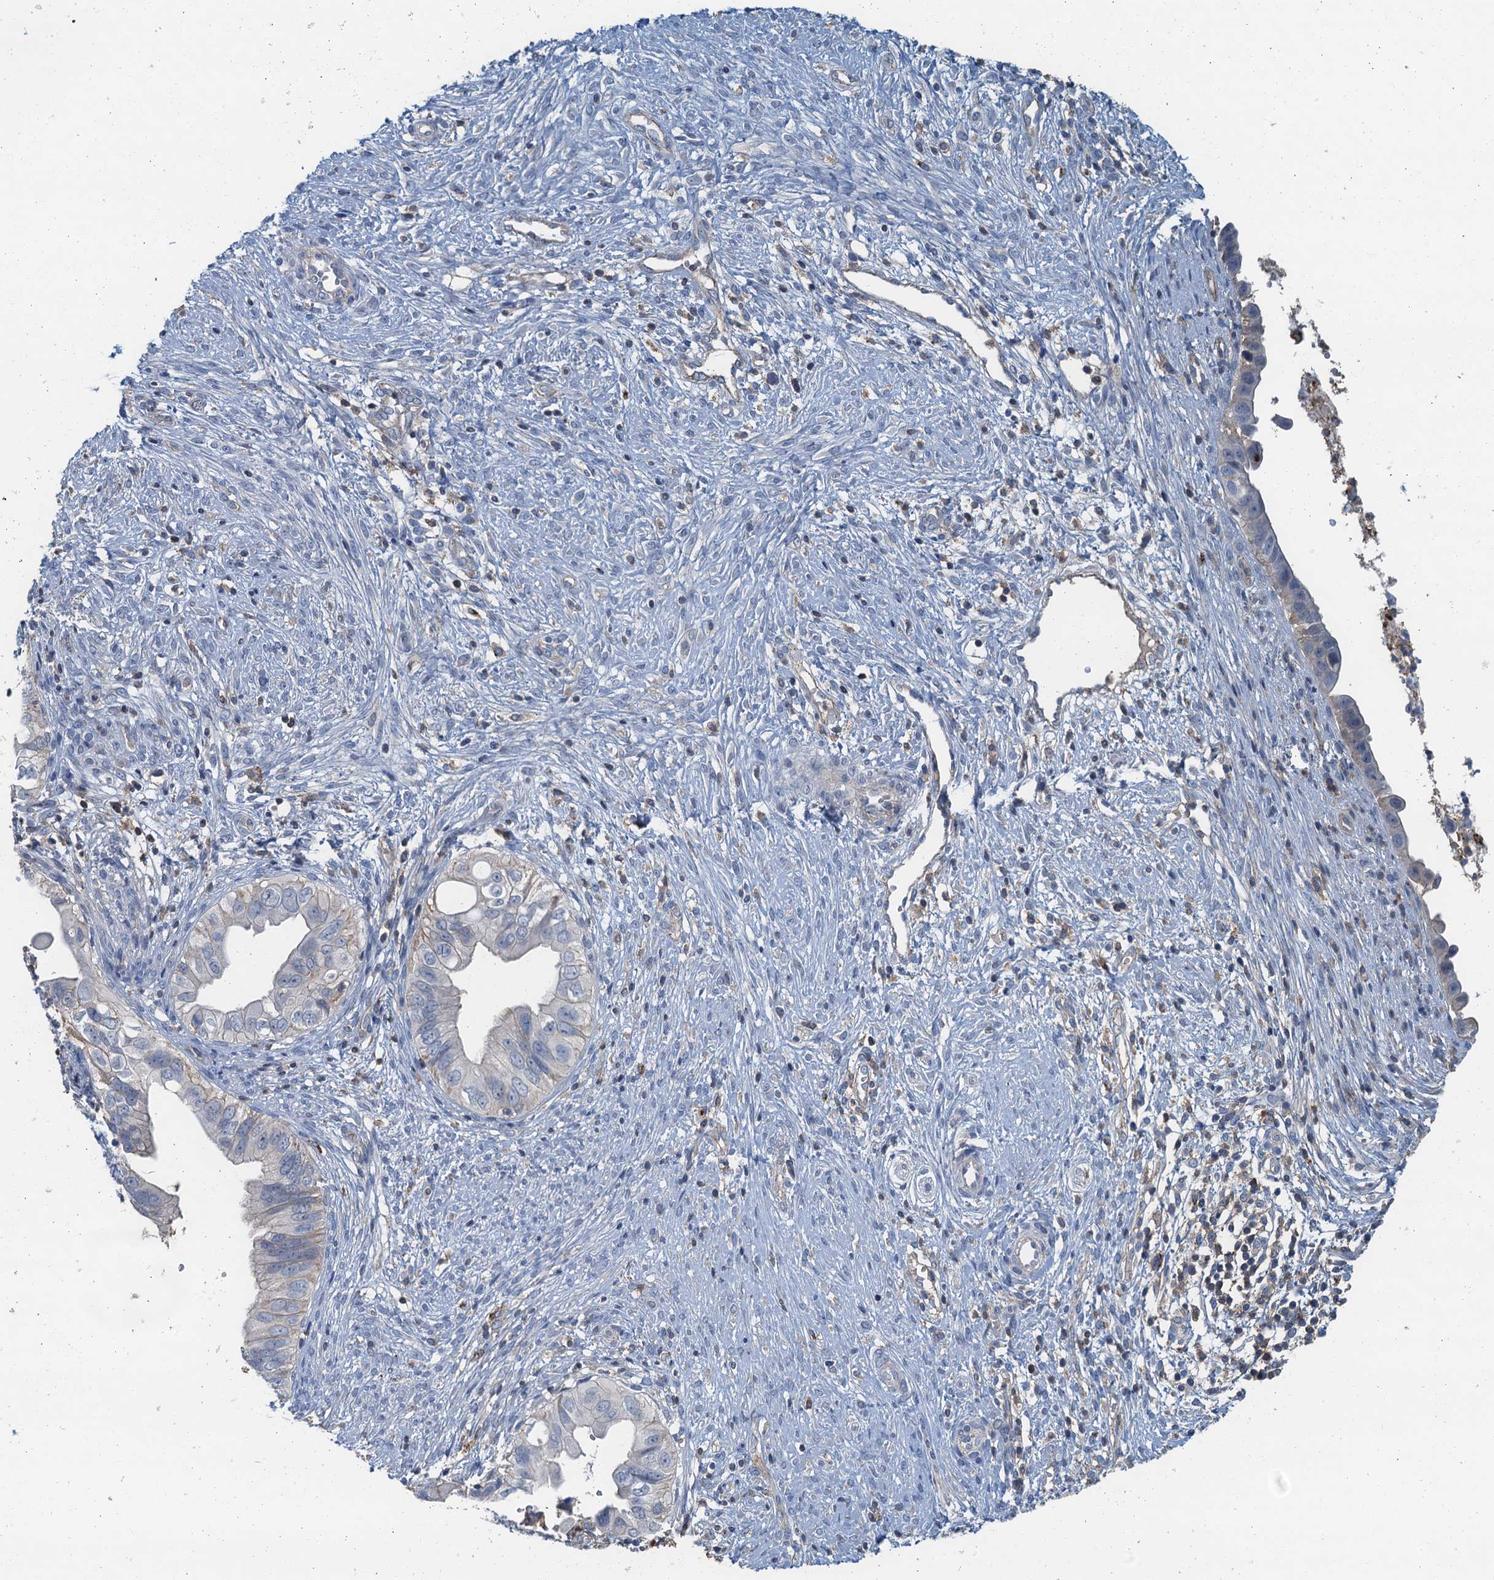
{"staining": {"intensity": "negative", "quantity": "none", "location": "none"}, "tissue": "cervical cancer", "cell_type": "Tumor cells", "image_type": "cancer", "snomed": [{"axis": "morphology", "description": "Adenocarcinoma, NOS"}, {"axis": "topography", "description": "Cervix"}], "caption": "The photomicrograph exhibits no staining of tumor cells in cervical cancer (adenocarcinoma).", "gene": "THAP10", "patient": {"sex": "female", "age": 42}}